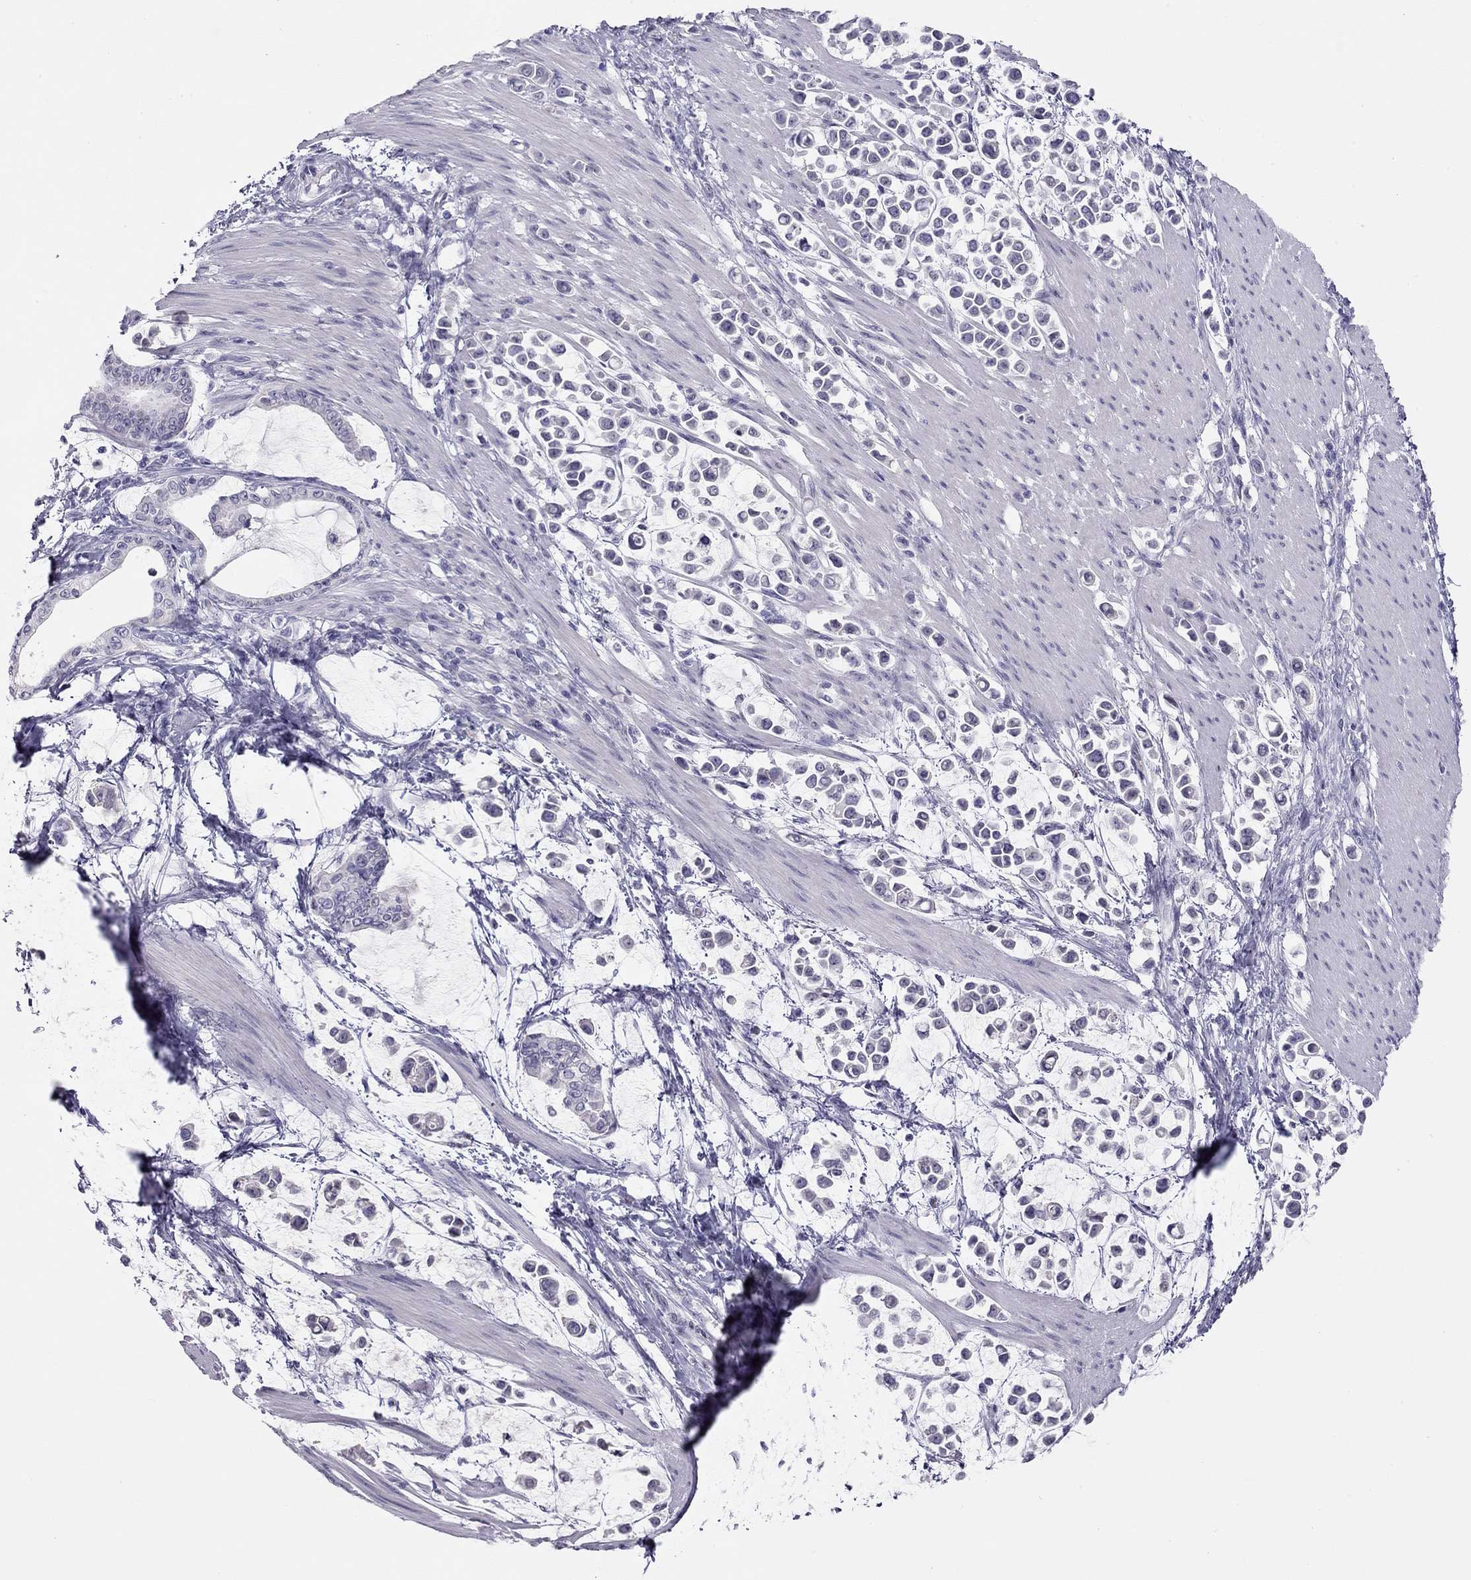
{"staining": {"intensity": "negative", "quantity": "none", "location": "none"}, "tissue": "stomach cancer", "cell_type": "Tumor cells", "image_type": "cancer", "snomed": [{"axis": "morphology", "description": "Adenocarcinoma, NOS"}, {"axis": "topography", "description": "Stomach"}], "caption": "This is an immunohistochemistry photomicrograph of human stomach cancer. There is no expression in tumor cells.", "gene": "KCNV2", "patient": {"sex": "male", "age": 82}}